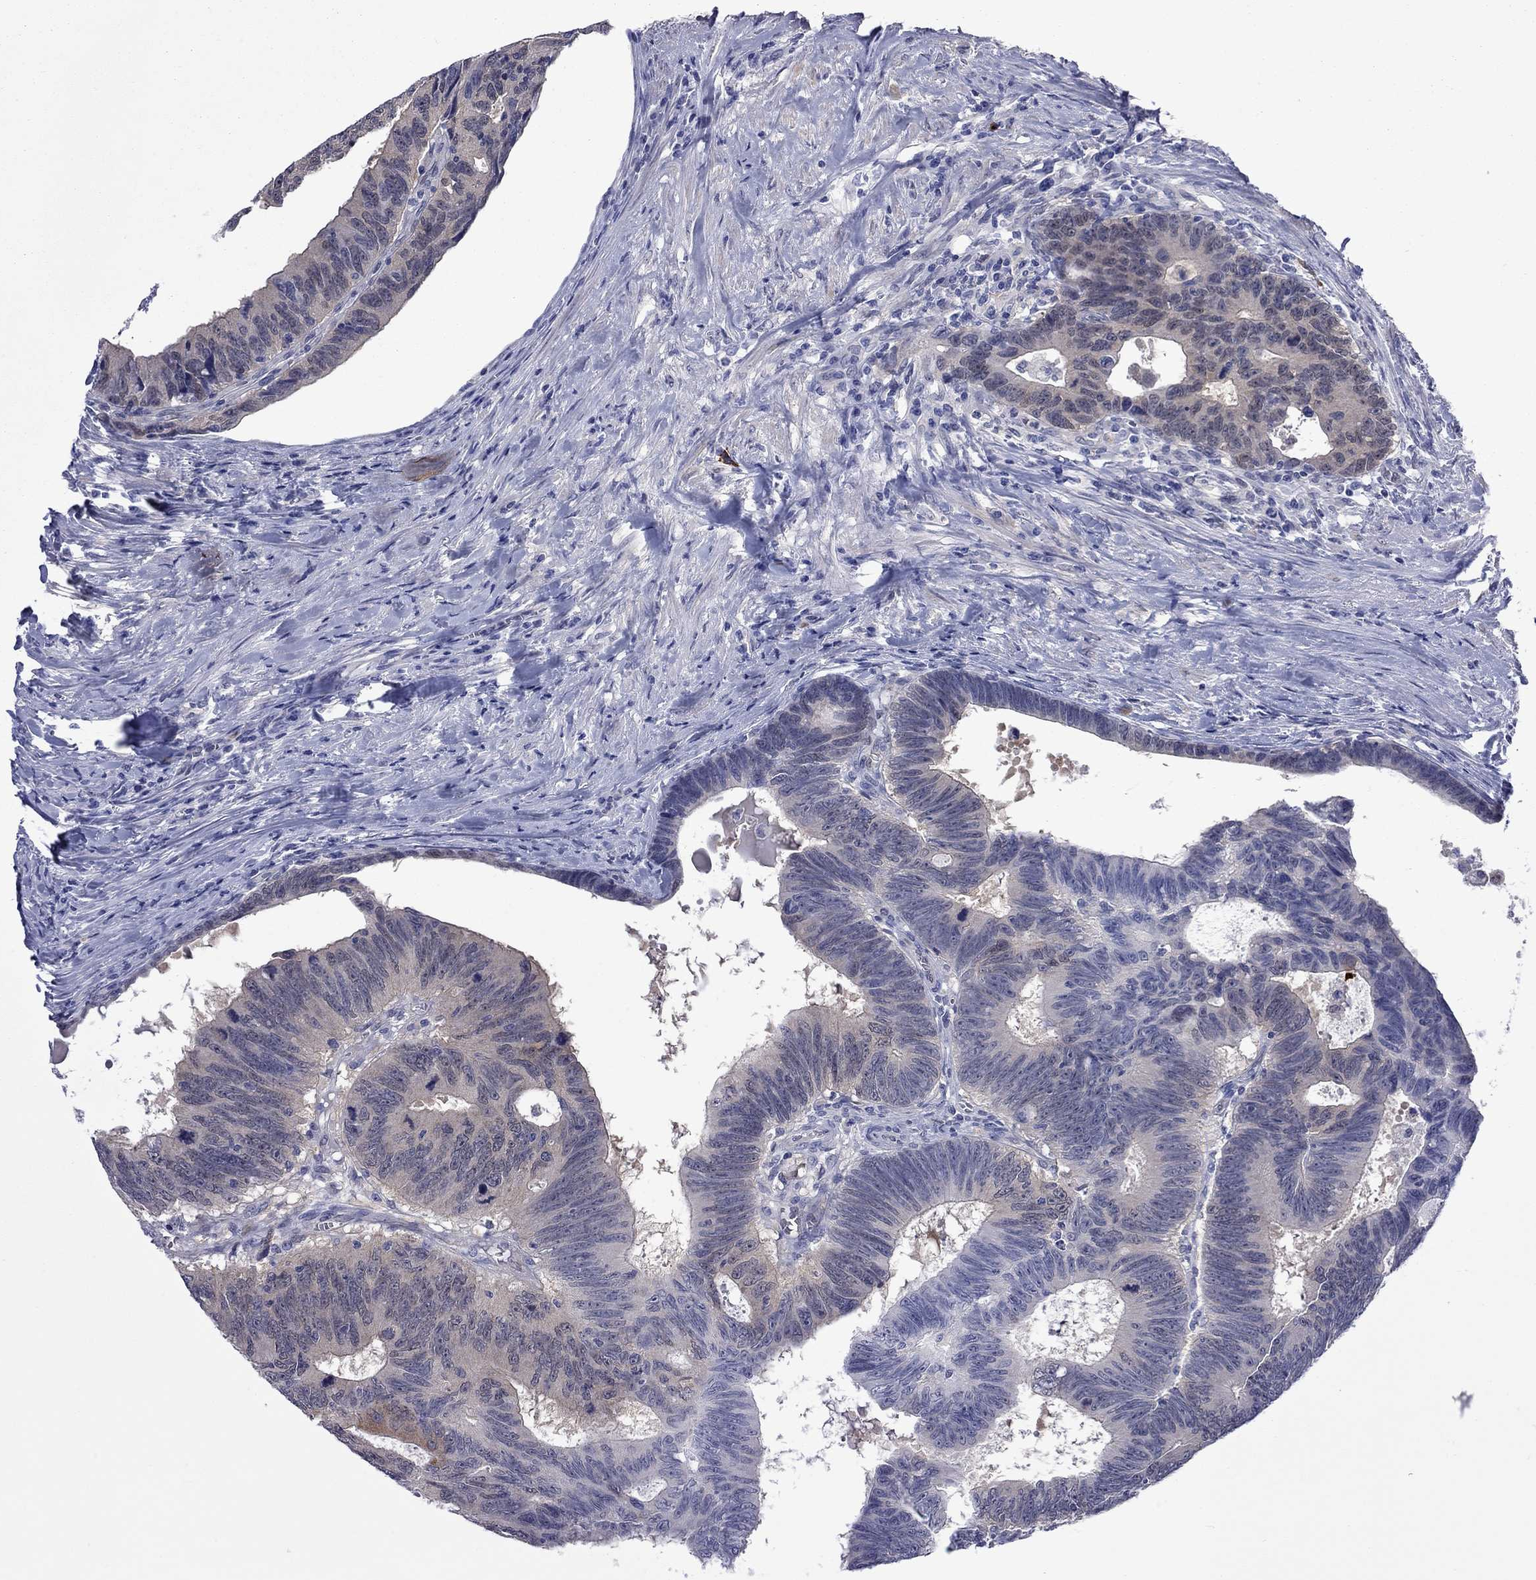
{"staining": {"intensity": "strong", "quantity": "<25%", "location": "cytoplasmic/membranous"}, "tissue": "colorectal cancer", "cell_type": "Tumor cells", "image_type": "cancer", "snomed": [{"axis": "morphology", "description": "Adenocarcinoma, NOS"}, {"axis": "topography", "description": "Colon"}], "caption": "Adenocarcinoma (colorectal) tissue demonstrates strong cytoplasmic/membranous expression in approximately <25% of tumor cells, visualized by immunohistochemistry.", "gene": "CTNNBIP1", "patient": {"sex": "female", "age": 77}}